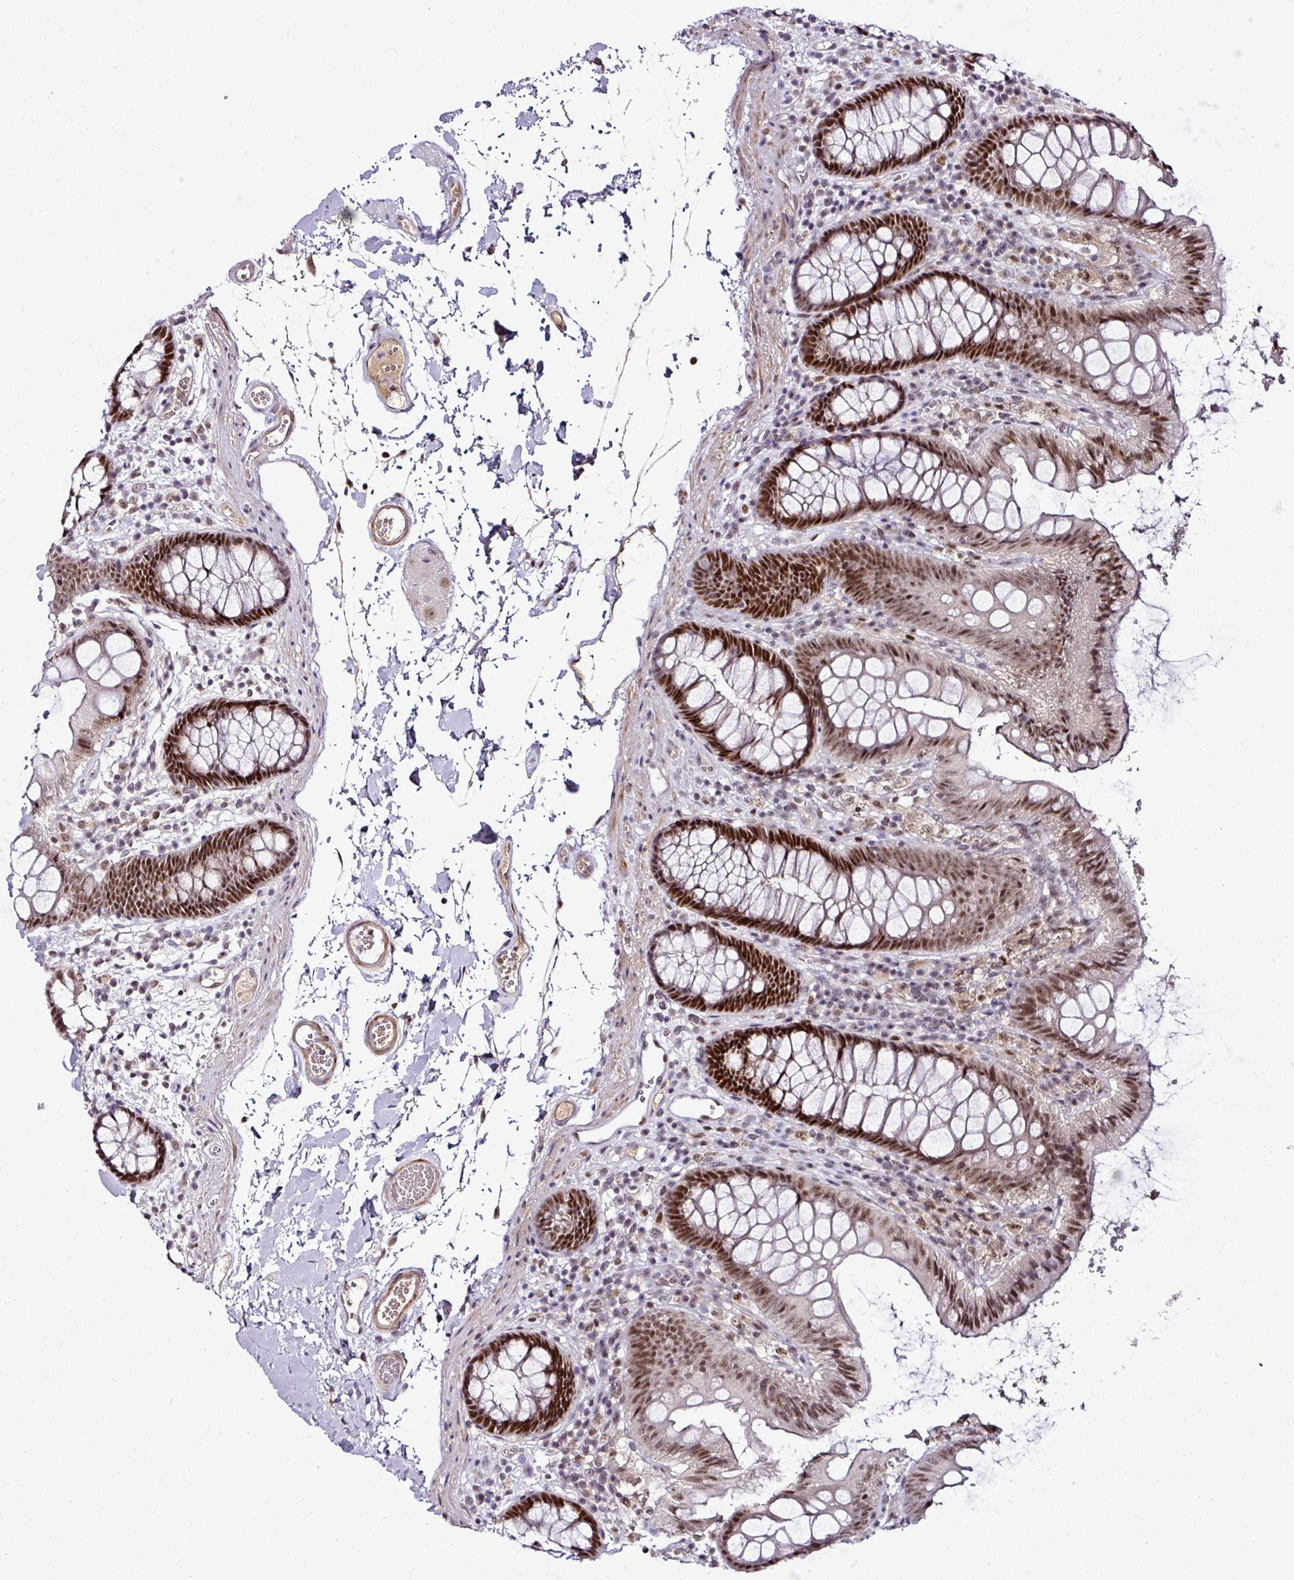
{"staining": {"intensity": "weak", "quantity": ">75%", "location": "cytoplasmic/membranous,nuclear"}, "tissue": "colon", "cell_type": "Endothelial cells", "image_type": "normal", "snomed": [{"axis": "morphology", "description": "Normal tissue, NOS"}, {"axis": "topography", "description": "Colon"}], "caption": "Unremarkable colon exhibits weak cytoplasmic/membranous,nuclear staining in approximately >75% of endothelial cells, visualized by immunohistochemistry.", "gene": "KLF16", "patient": {"sex": "male", "age": 84}}